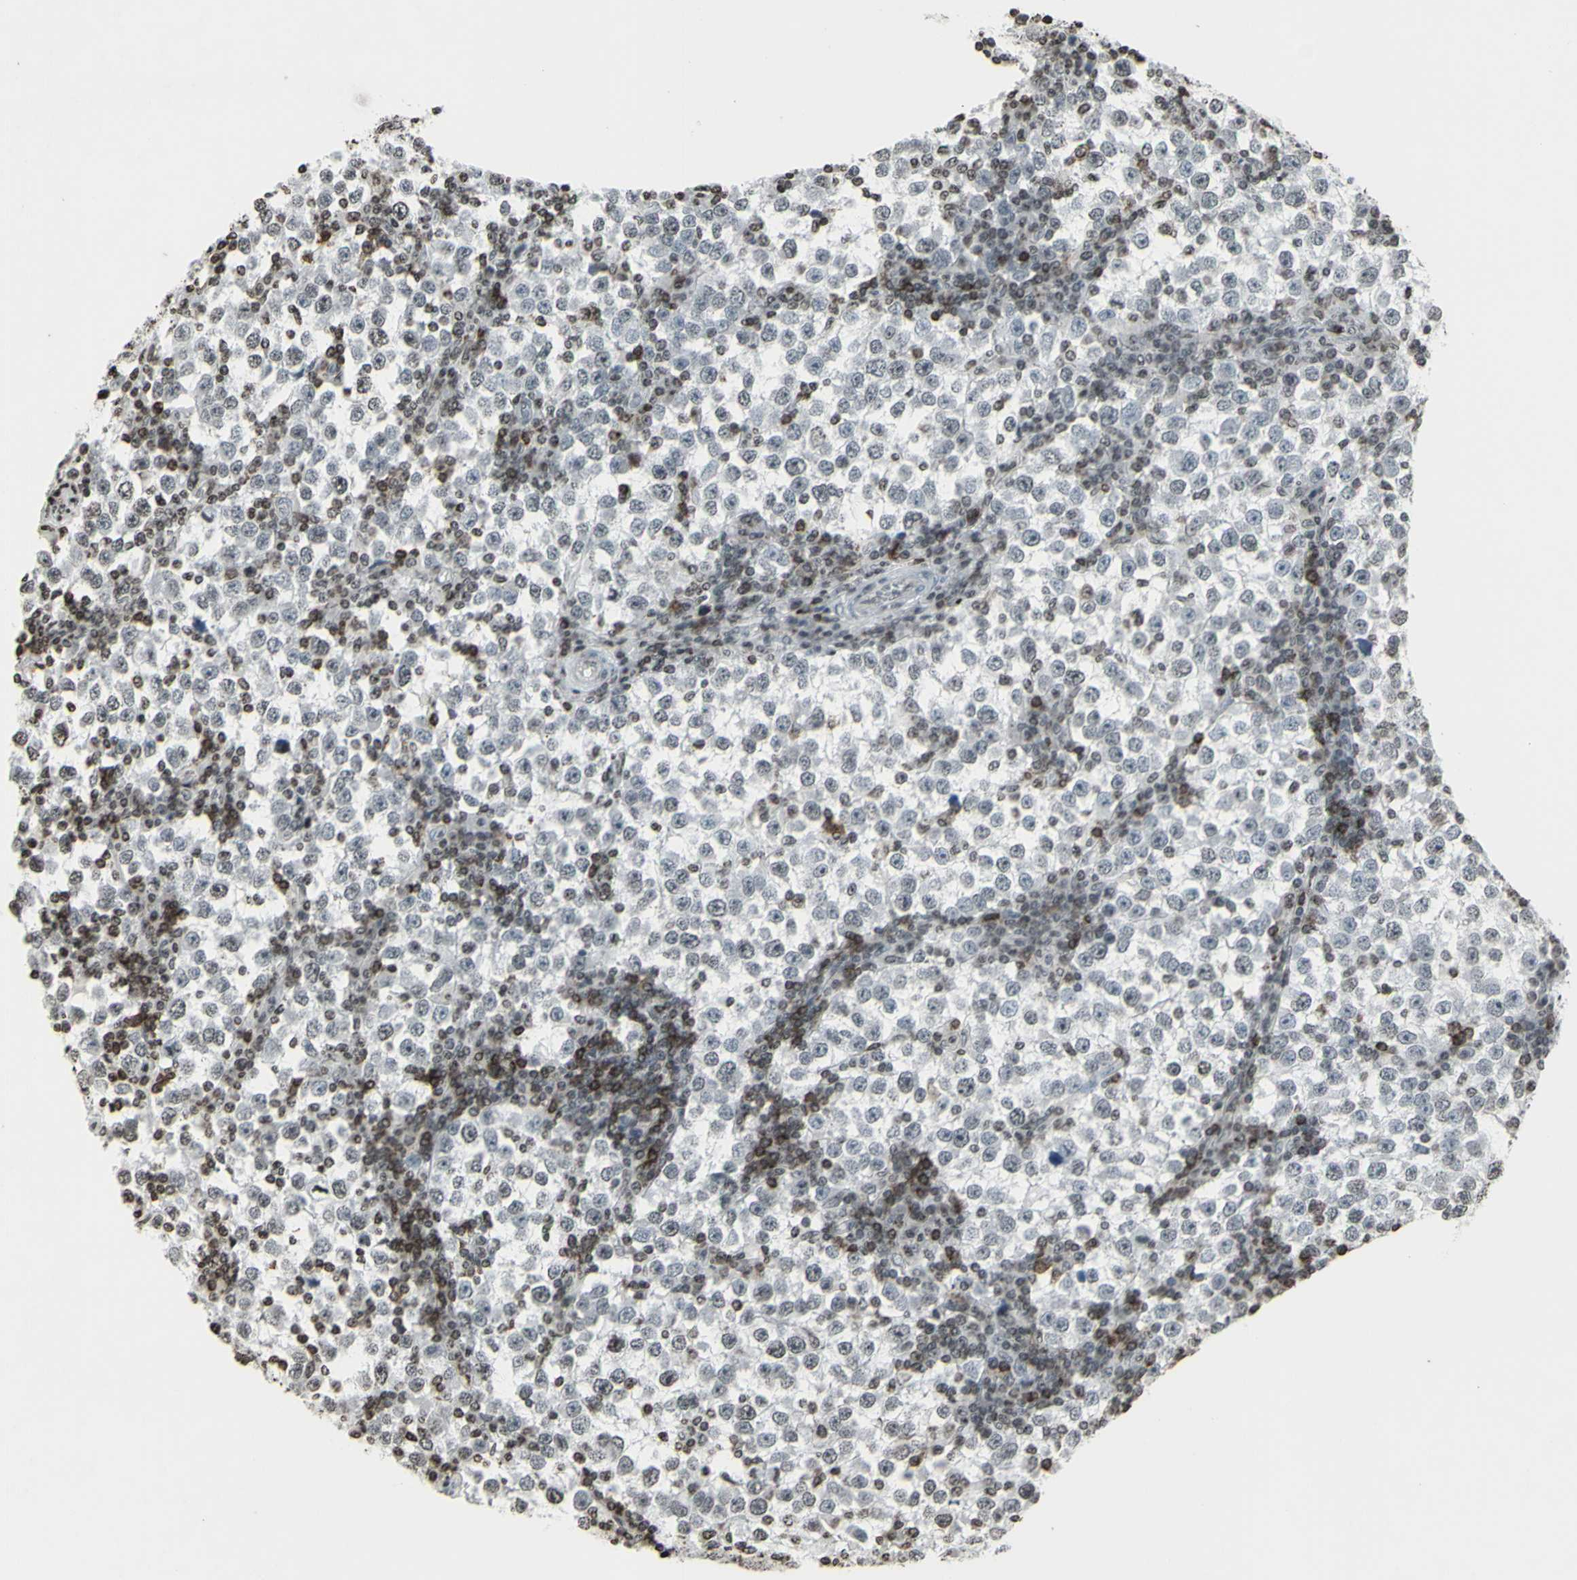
{"staining": {"intensity": "negative", "quantity": "none", "location": "none"}, "tissue": "testis cancer", "cell_type": "Tumor cells", "image_type": "cancer", "snomed": [{"axis": "morphology", "description": "Seminoma, NOS"}, {"axis": "topography", "description": "Testis"}], "caption": "Testis cancer was stained to show a protein in brown. There is no significant staining in tumor cells.", "gene": "CD79B", "patient": {"sex": "male", "age": 65}}